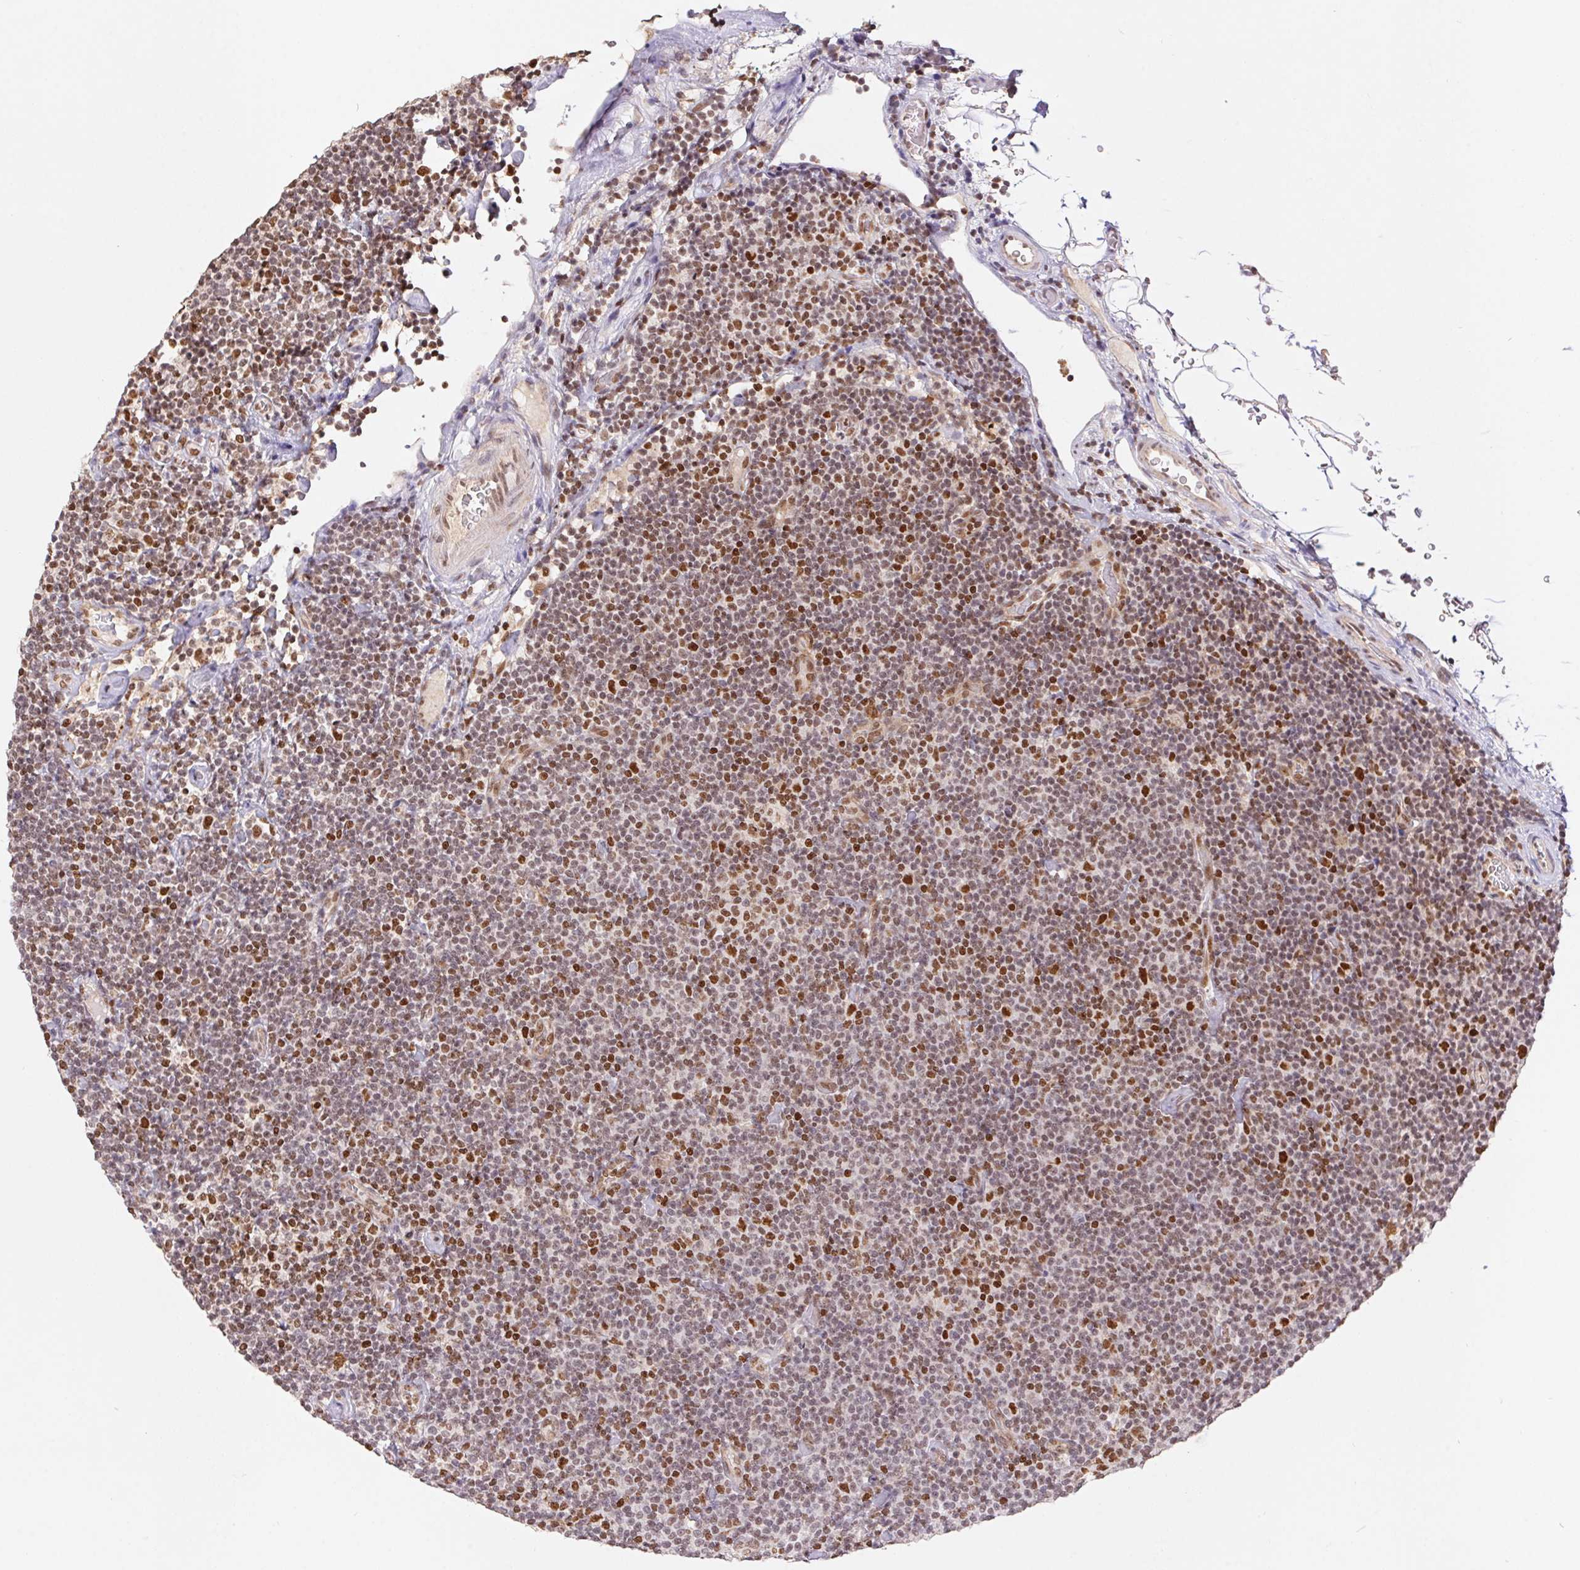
{"staining": {"intensity": "moderate", "quantity": ">75%", "location": "nuclear"}, "tissue": "lymphoma", "cell_type": "Tumor cells", "image_type": "cancer", "snomed": [{"axis": "morphology", "description": "Malignant lymphoma, non-Hodgkin's type, Low grade"}, {"axis": "topography", "description": "Lymph node"}], "caption": "Protein staining by immunohistochemistry shows moderate nuclear staining in about >75% of tumor cells in malignant lymphoma, non-Hodgkin's type (low-grade).", "gene": "POLD3", "patient": {"sex": "male", "age": 81}}